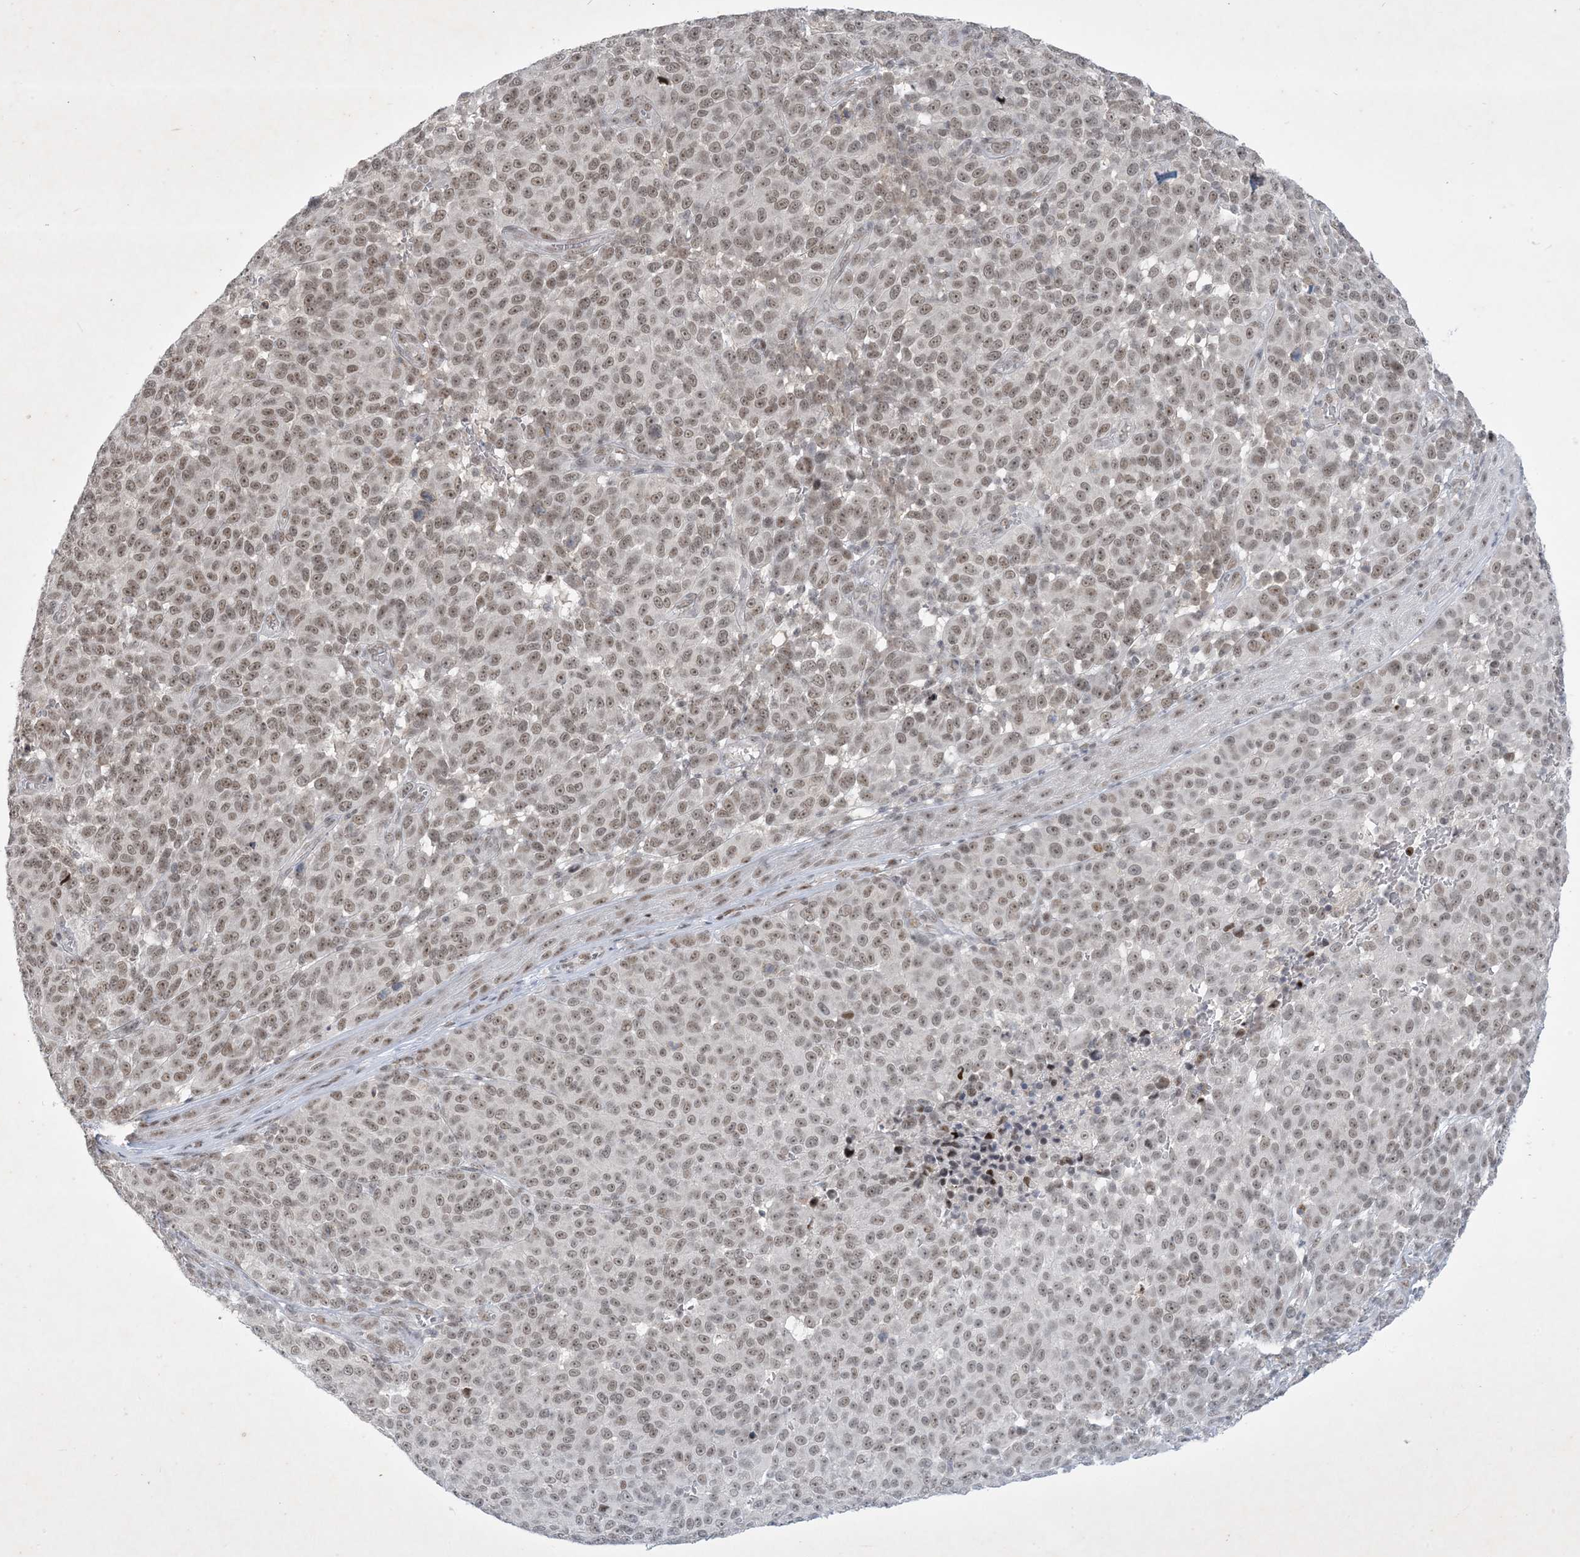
{"staining": {"intensity": "moderate", "quantity": ">75%", "location": "nuclear"}, "tissue": "melanoma", "cell_type": "Tumor cells", "image_type": "cancer", "snomed": [{"axis": "morphology", "description": "Malignant melanoma, NOS"}, {"axis": "topography", "description": "Skin"}], "caption": "Protein analysis of malignant melanoma tissue displays moderate nuclear staining in about >75% of tumor cells.", "gene": "ZNF674", "patient": {"sex": "male", "age": 49}}